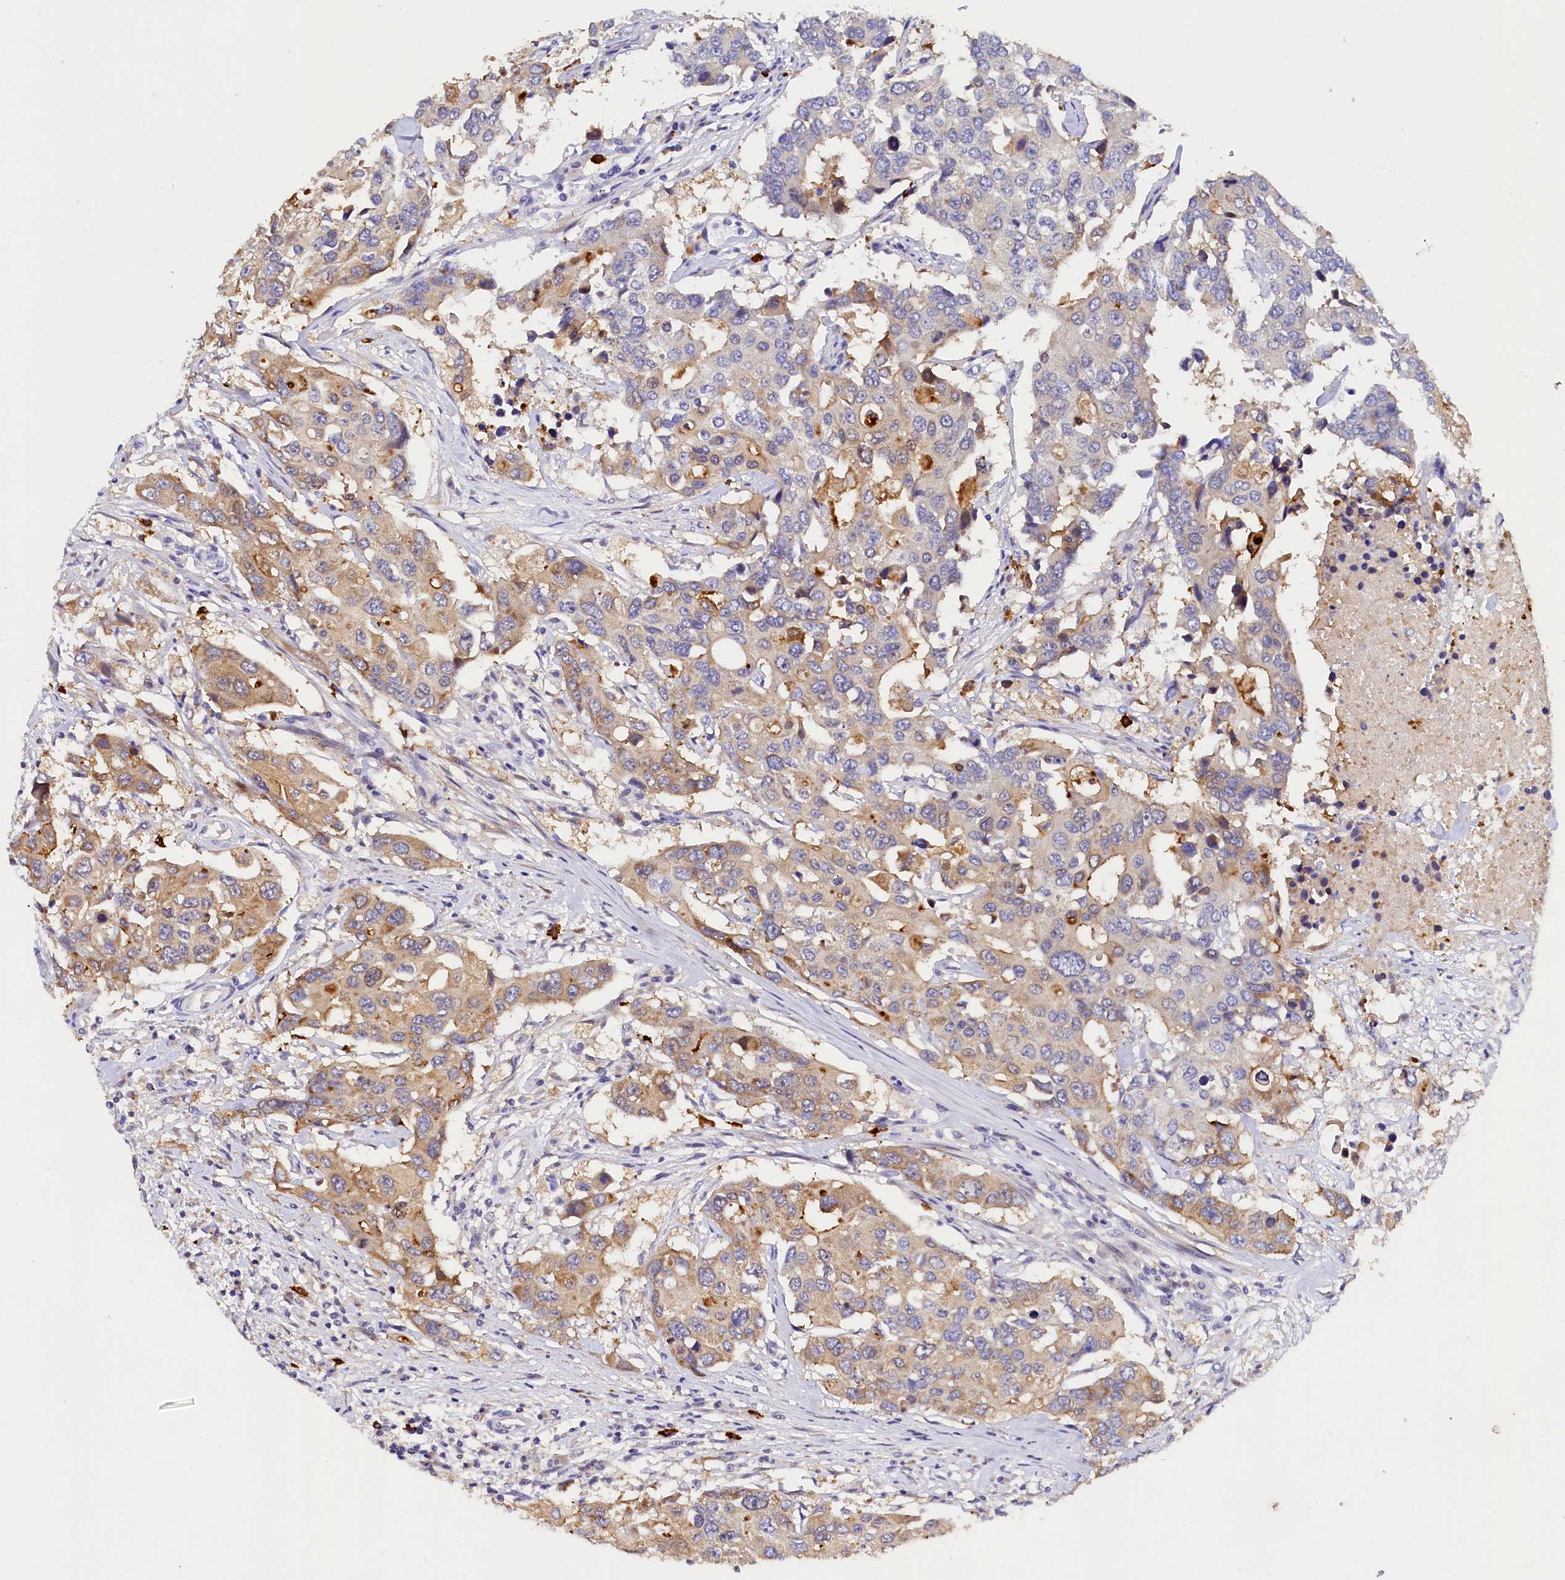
{"staining": {"intensity": "weak", "quantity": "25%-75%", "location": "cytoplasmic/membranous"}, "tissue": "colorectal cancer", "cell_type": "Tumor cells", "image_type": "cancer", "snomed": [{"axis": "morphology", "description": "Adenocarcinoma, NOS"}, {"axis": "topography", "description": "Colon"}], "caption": "Immunohistochemistry (IHC) of adenocarcinoma (colorectal) reveals low levels of weak cytoplasmic/membranous positivity in approximately 25%-75% of tumor cells.", "gene": "EPS8L2", "patient": {"sex": "male", "age": 77}}